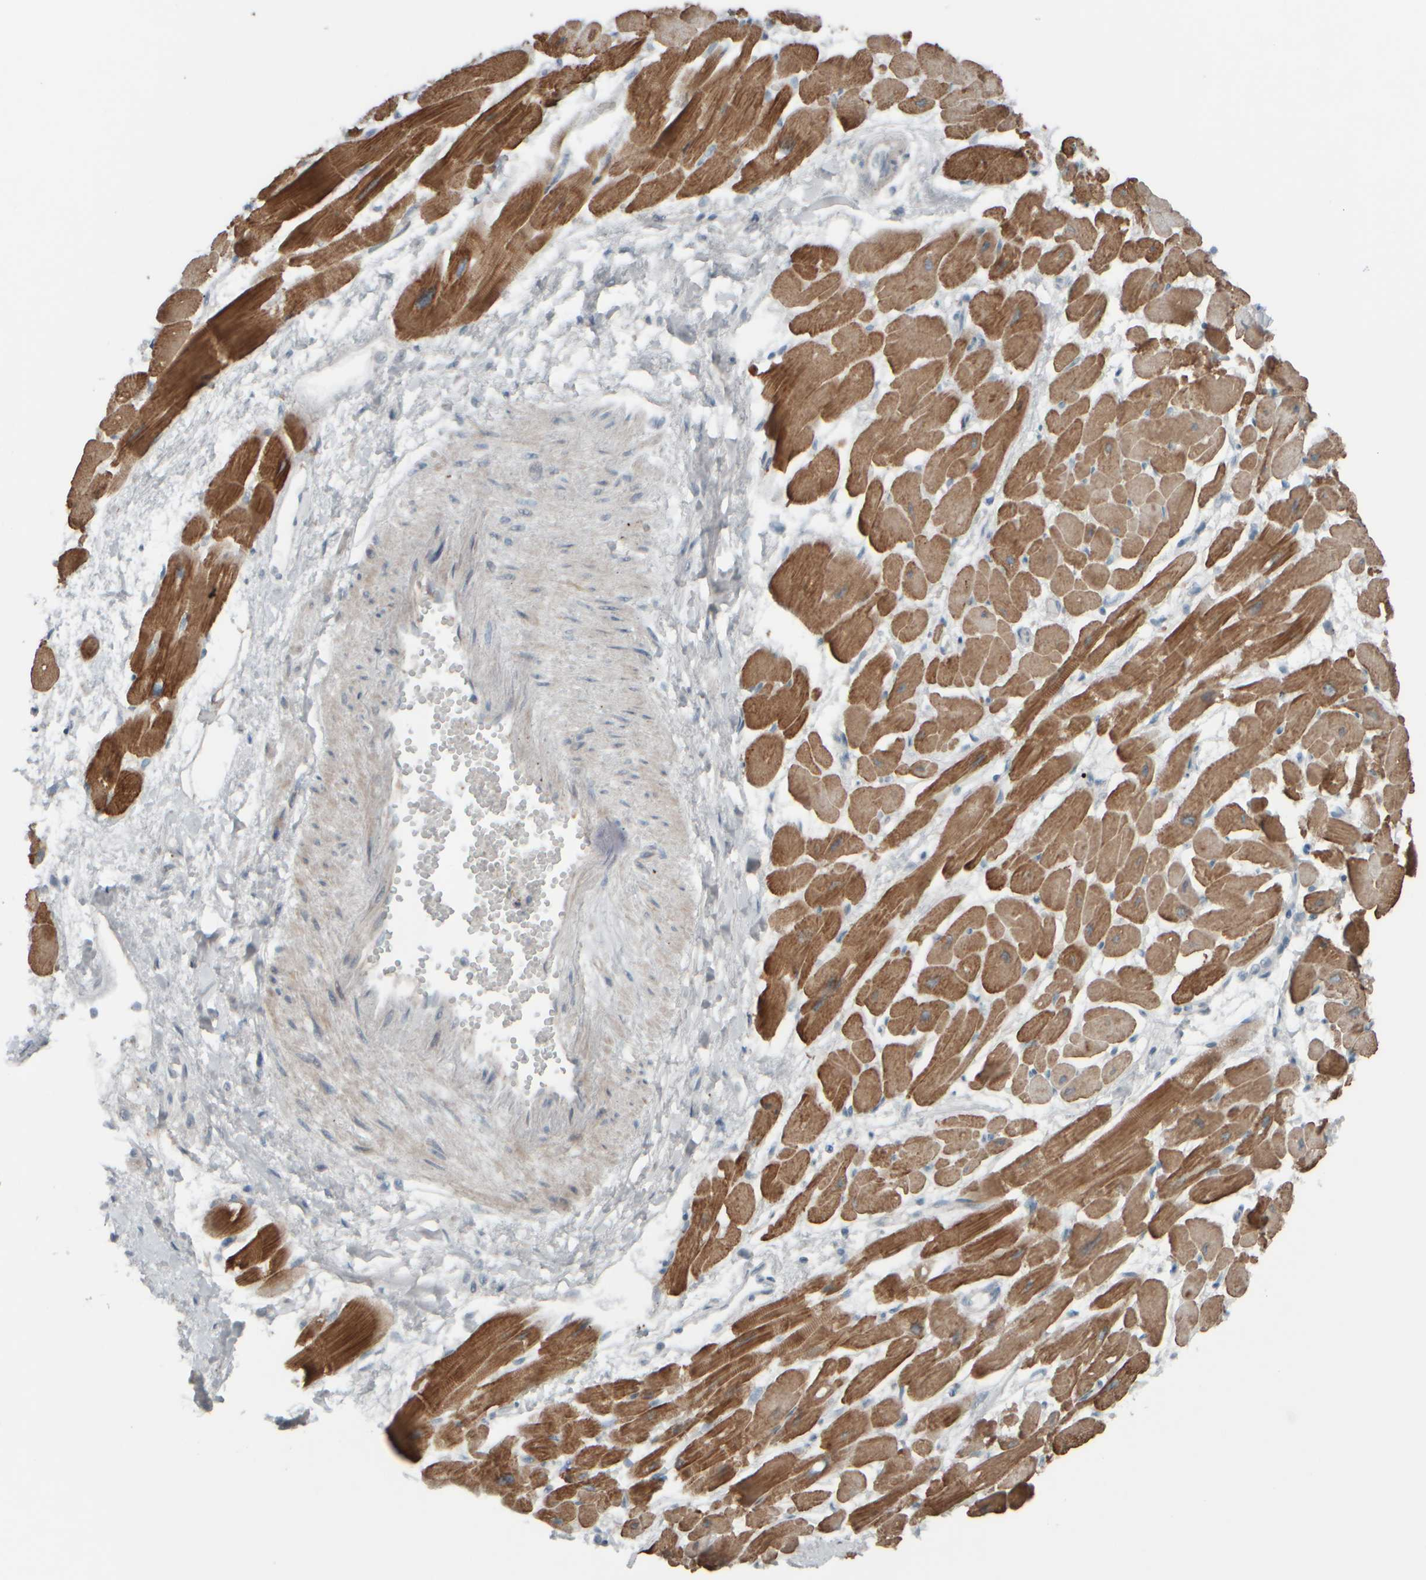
{"staining": {"intensity": "moderate", "quantity": ">75%", "location": "cytoplasmic/membranous"}, "tissue": "heart muscle", "cell_type": "Cardiomyocytes", "image_type": "normal", "snomed": [{"axis": "morphology", "description": "Normal tissue, NOS"}, {"axis": "topography", "description": "Heart"}], "caption": "Cardiomyocytes show medium levels of moderate cytoplasmic/membranous expression in about >75% of cells in unremarkable human heart muscle.", "gene": "HGS", "patient": {"sex": "female", "age": 54}}